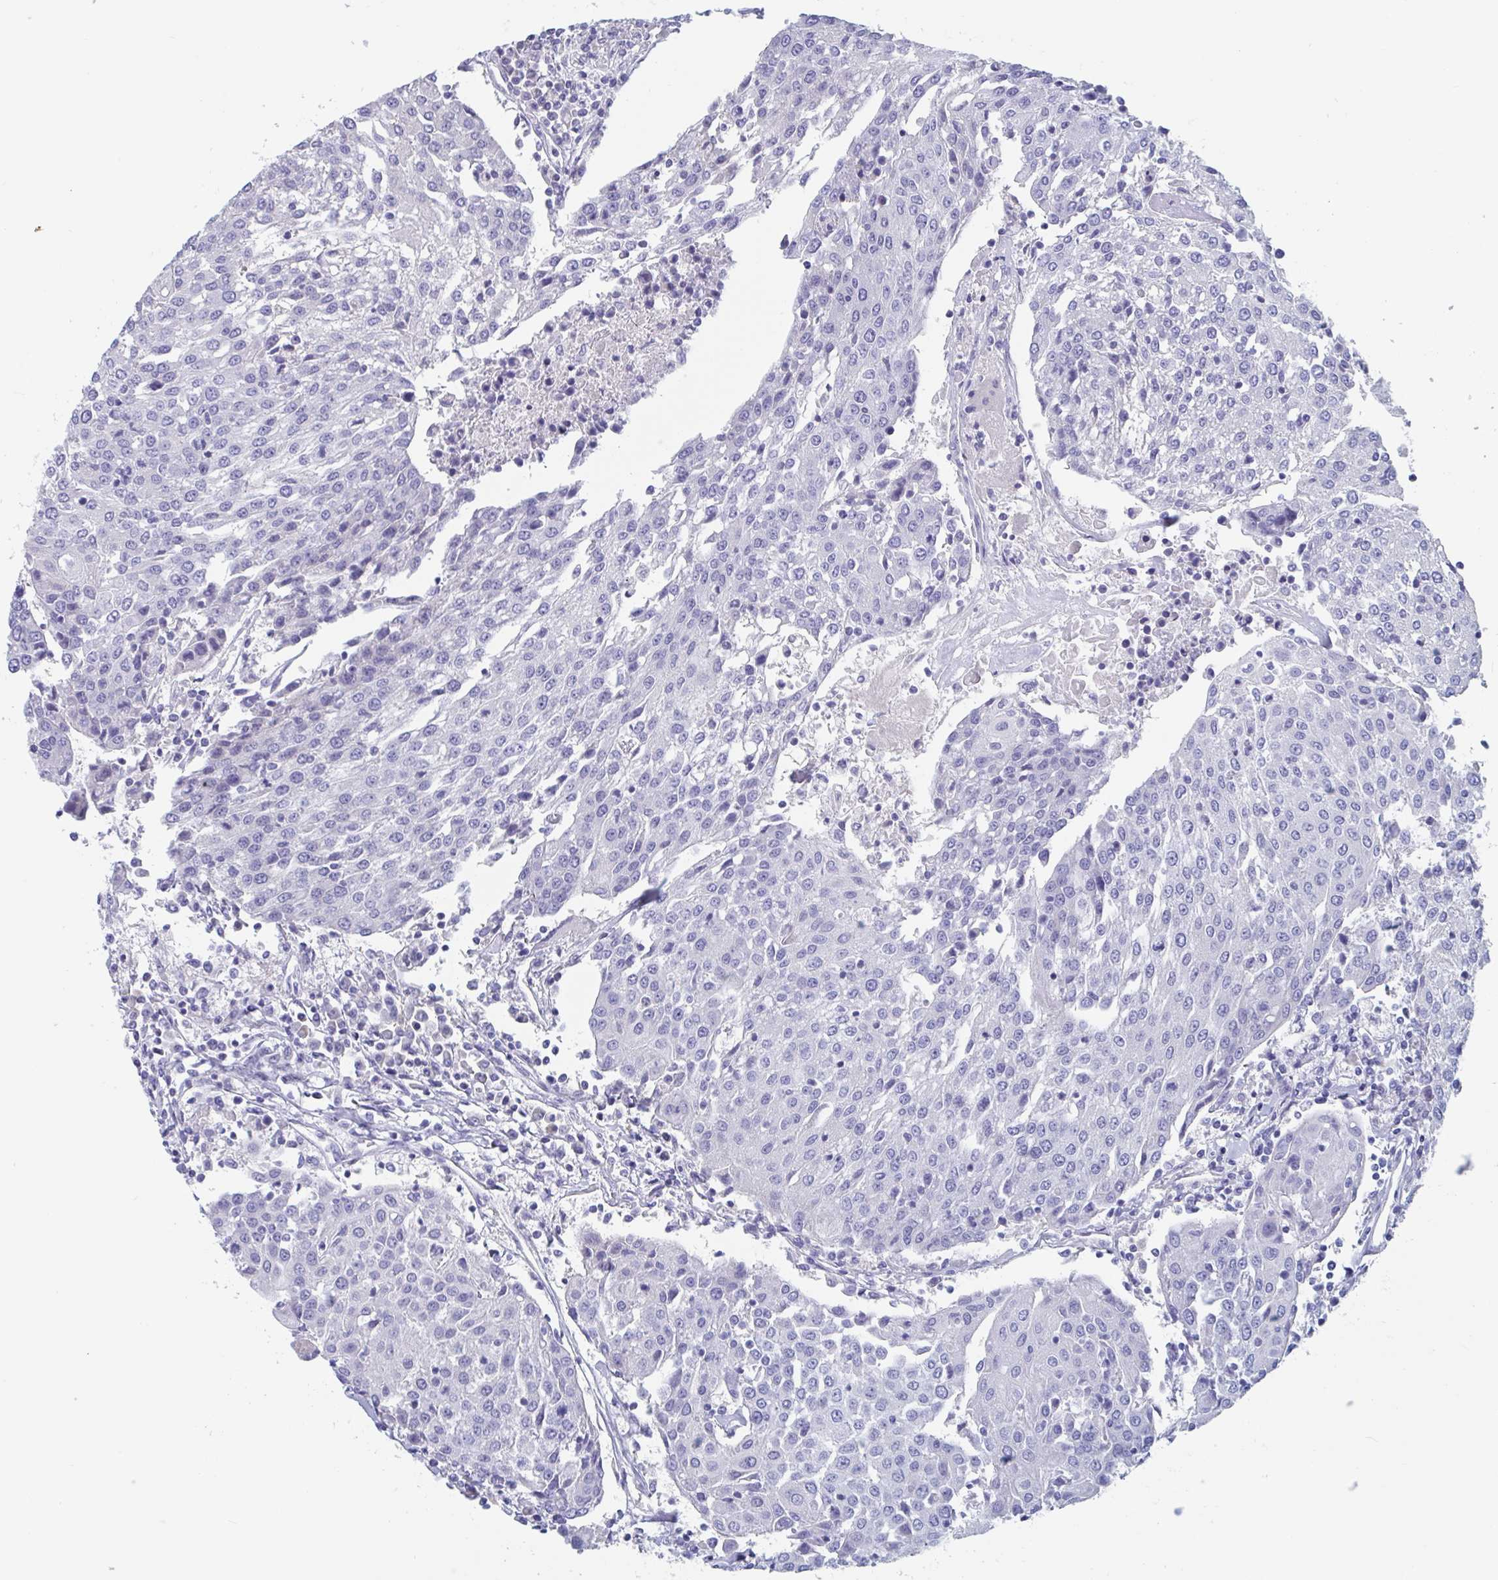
{"staining": {"intensity": "negative", "quantity": "none", "location": "none"}, "tissue": "urothelial cancer", "cell_type": "Tumor cells", "image_type": "cancer", "snomed": [{"axis": "morphology", "description": "Urothelial carcinoma, High grade"}, {"axis": "topography", "description": "Urinary bladder"}], "caption": "This is a micrograph of IHC staining of urothelial cancer, which shows no expression in tumor cells.", "gene": "DPEP3", "patient": {"sex": "female", "age": 85}}